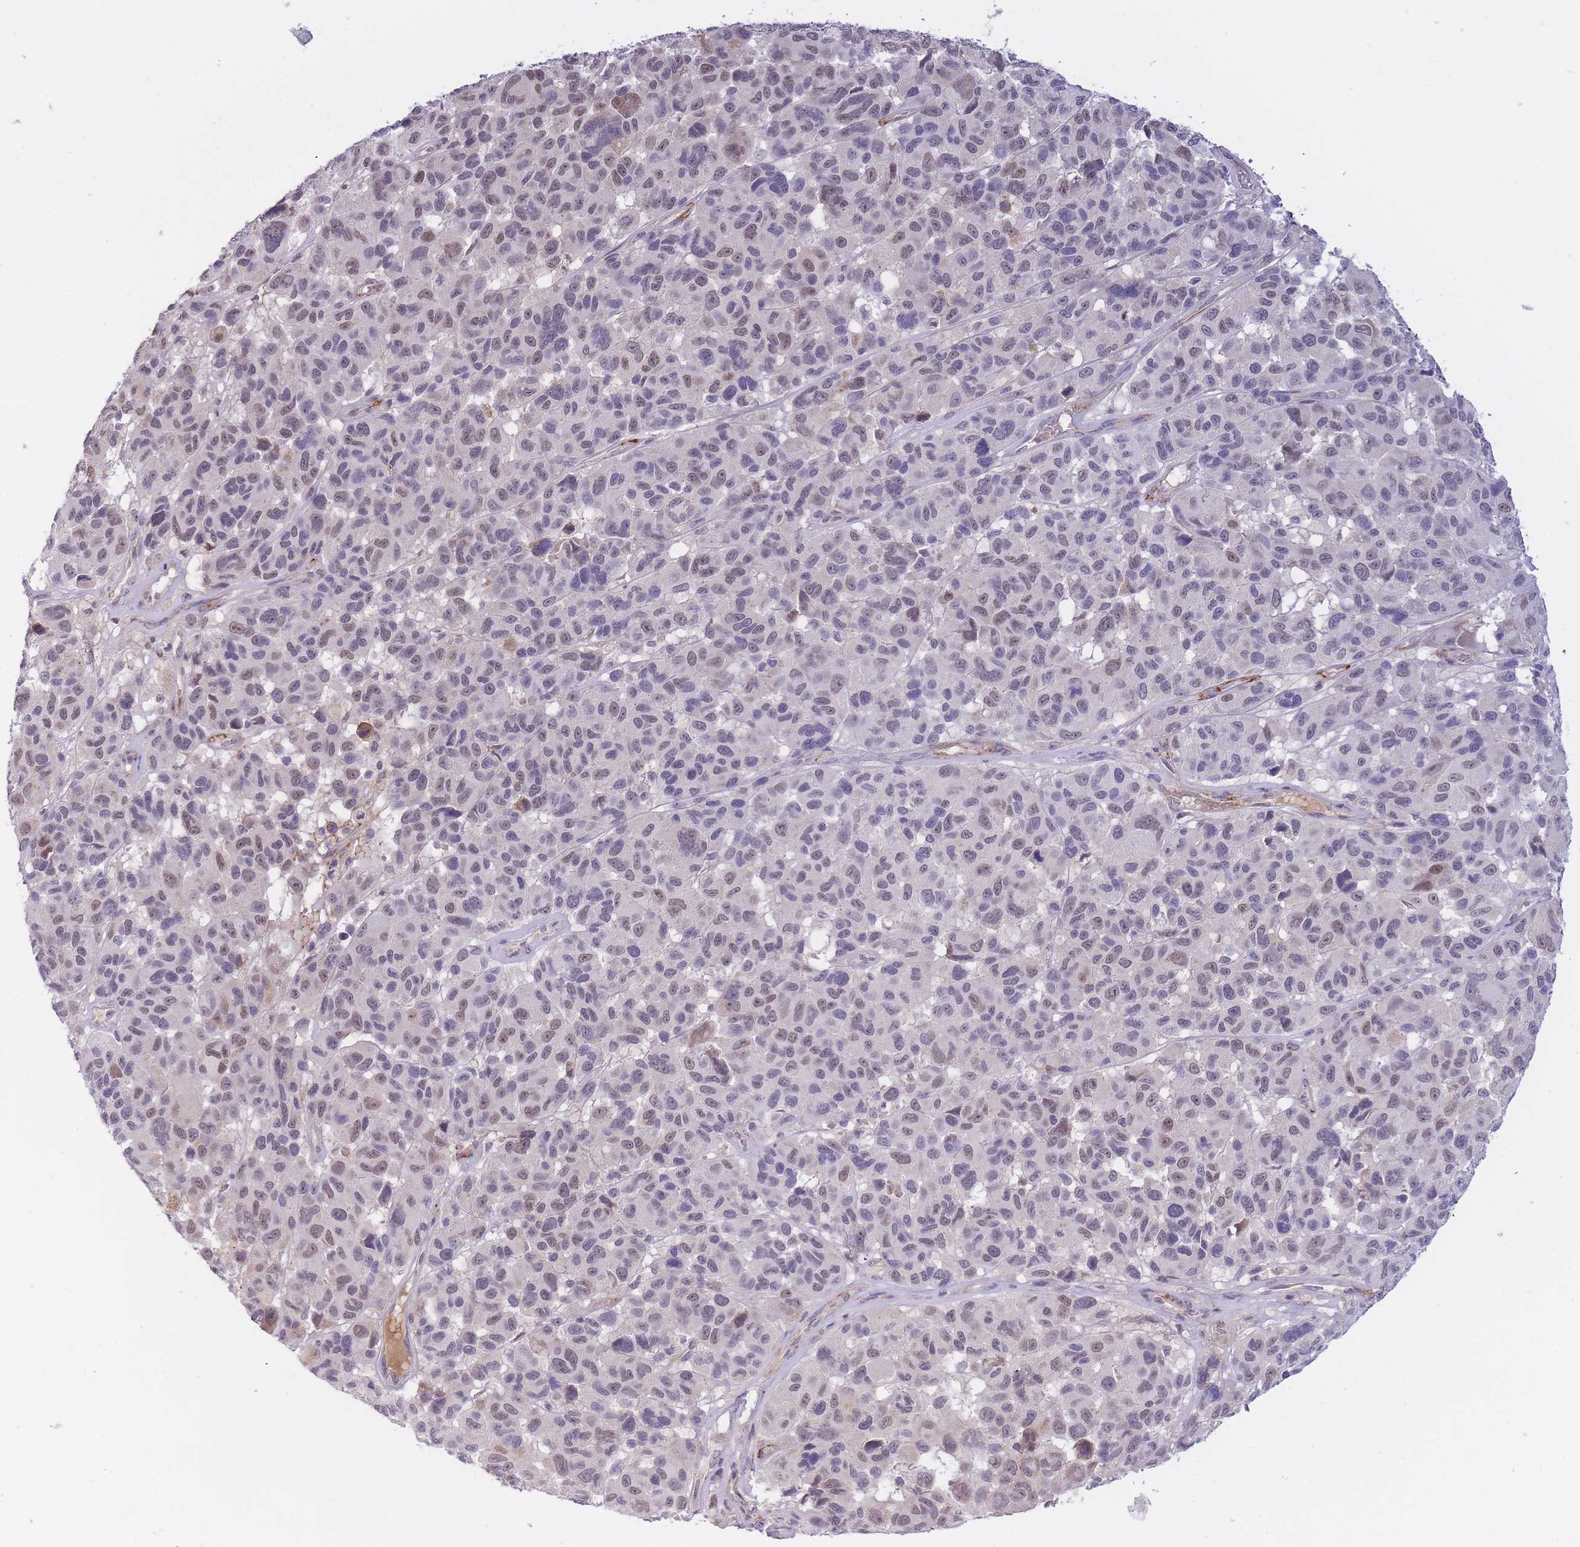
{"staining": {"intensity": "weak", "quantity": "25%-75%", "location": "nuclear"}, "tissue": "melanoma", "cell_type": "Tumor cells", "image_type": "cancer", "snomed": [{"axis": "morphology", "description": "Malignant melanoma, NOS"}, {"axis": "topography", "description": "Skin"}], "caption": "A brown stain labels weak nuclear staining of a protein in melanoma tumor cells.", "gene": "GOLGA6L25", "patient": {"sex": "female", "age": 66}}